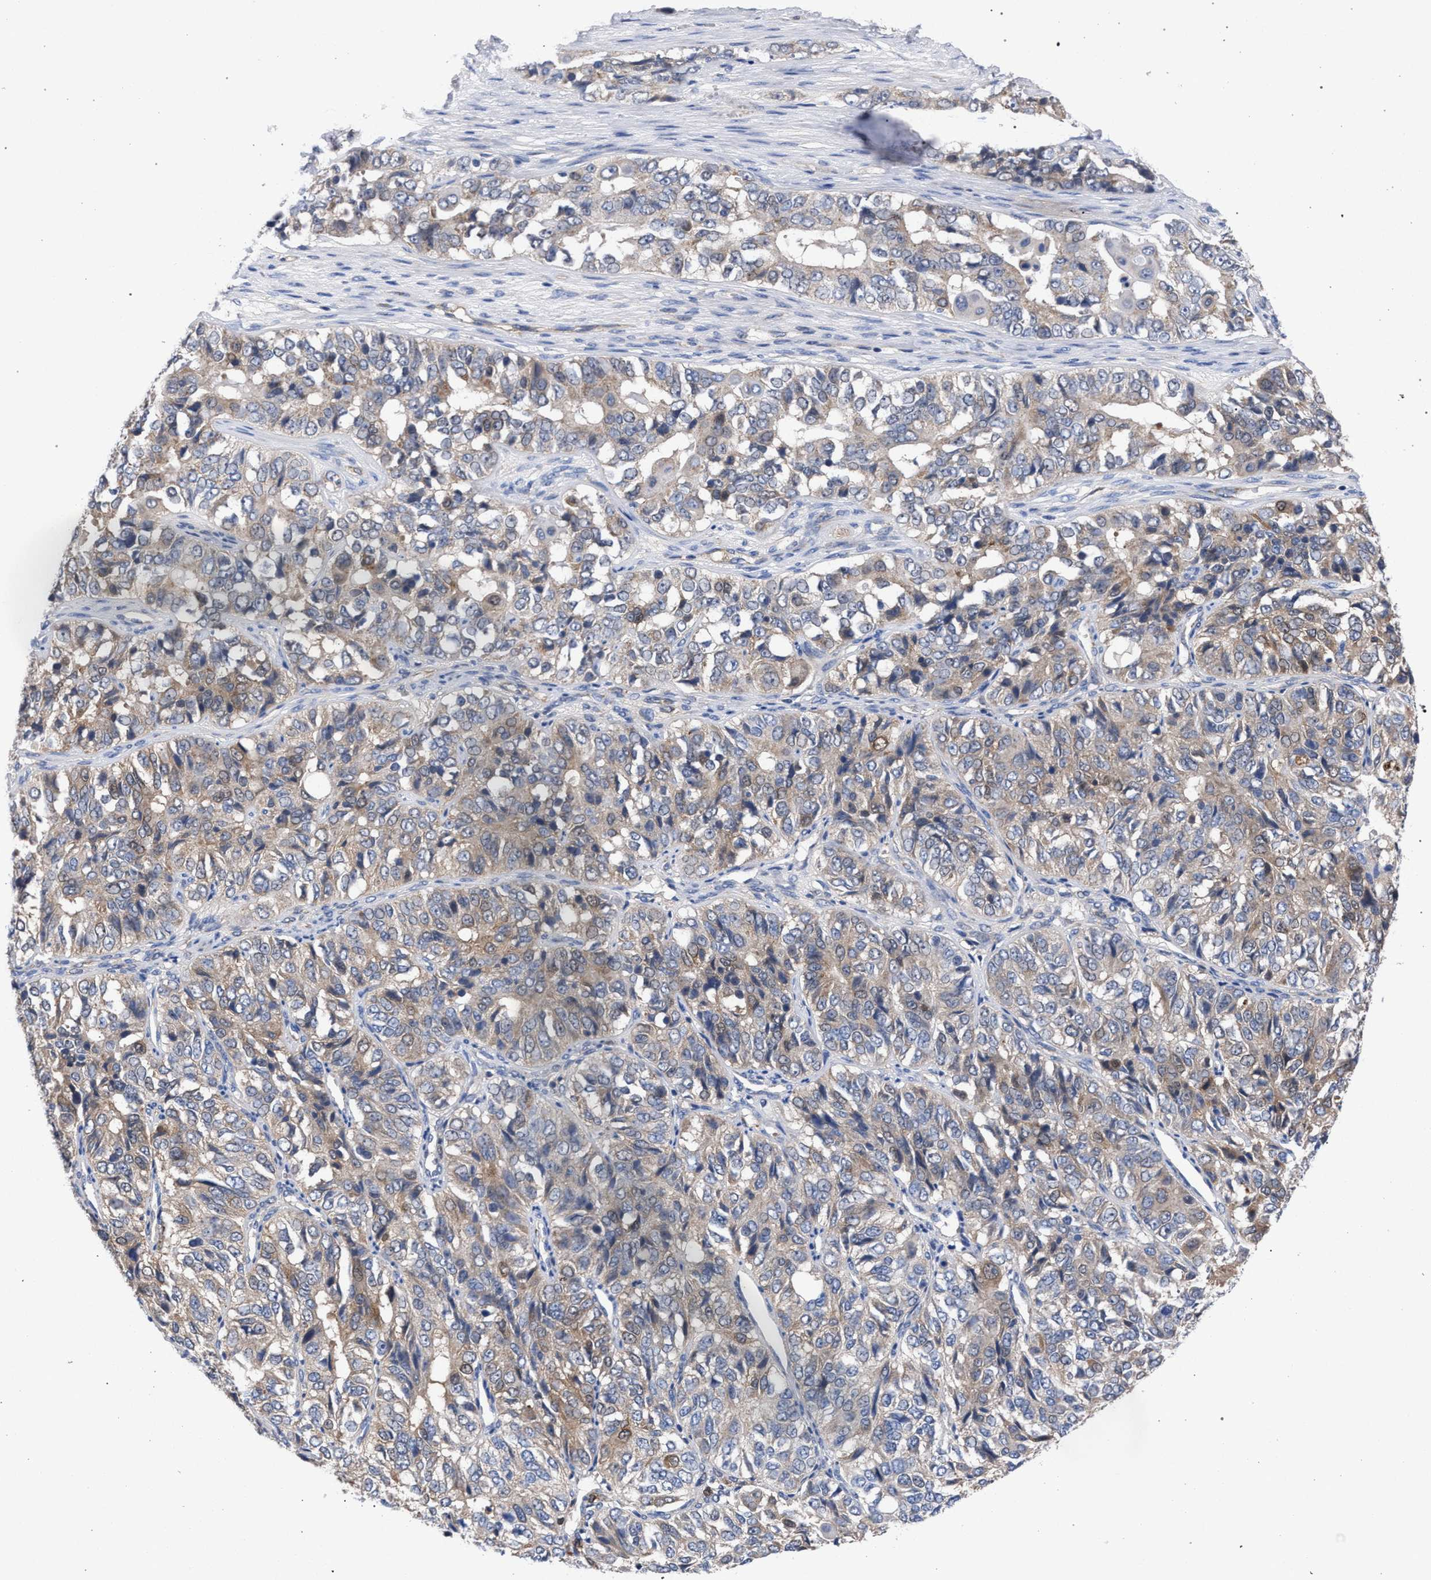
{"staining": {"intensity": "weak", "quantity": ">75%", "location": "cytoplasmic/membranous"}, "tissue": "ovarian cancer", "cell_type": "Tumor cells", "image_type": "cancer", "snomed": [{"axis": "morphology", "description": "Carcinoma, endometroid"}, {"axis": "topography", "description": "Ovary"}], "caption": "Tumor cells demonstrate low levels of weak cytoplasmic/membranous positivity in about >75% of cells in ovarian cancer (endometroid carcinoma). (DAB IHC, brown staining for protein, blue staining for nuclei).", "gene": "GMPR", "patient": {"sex": "female", "age": 51}}